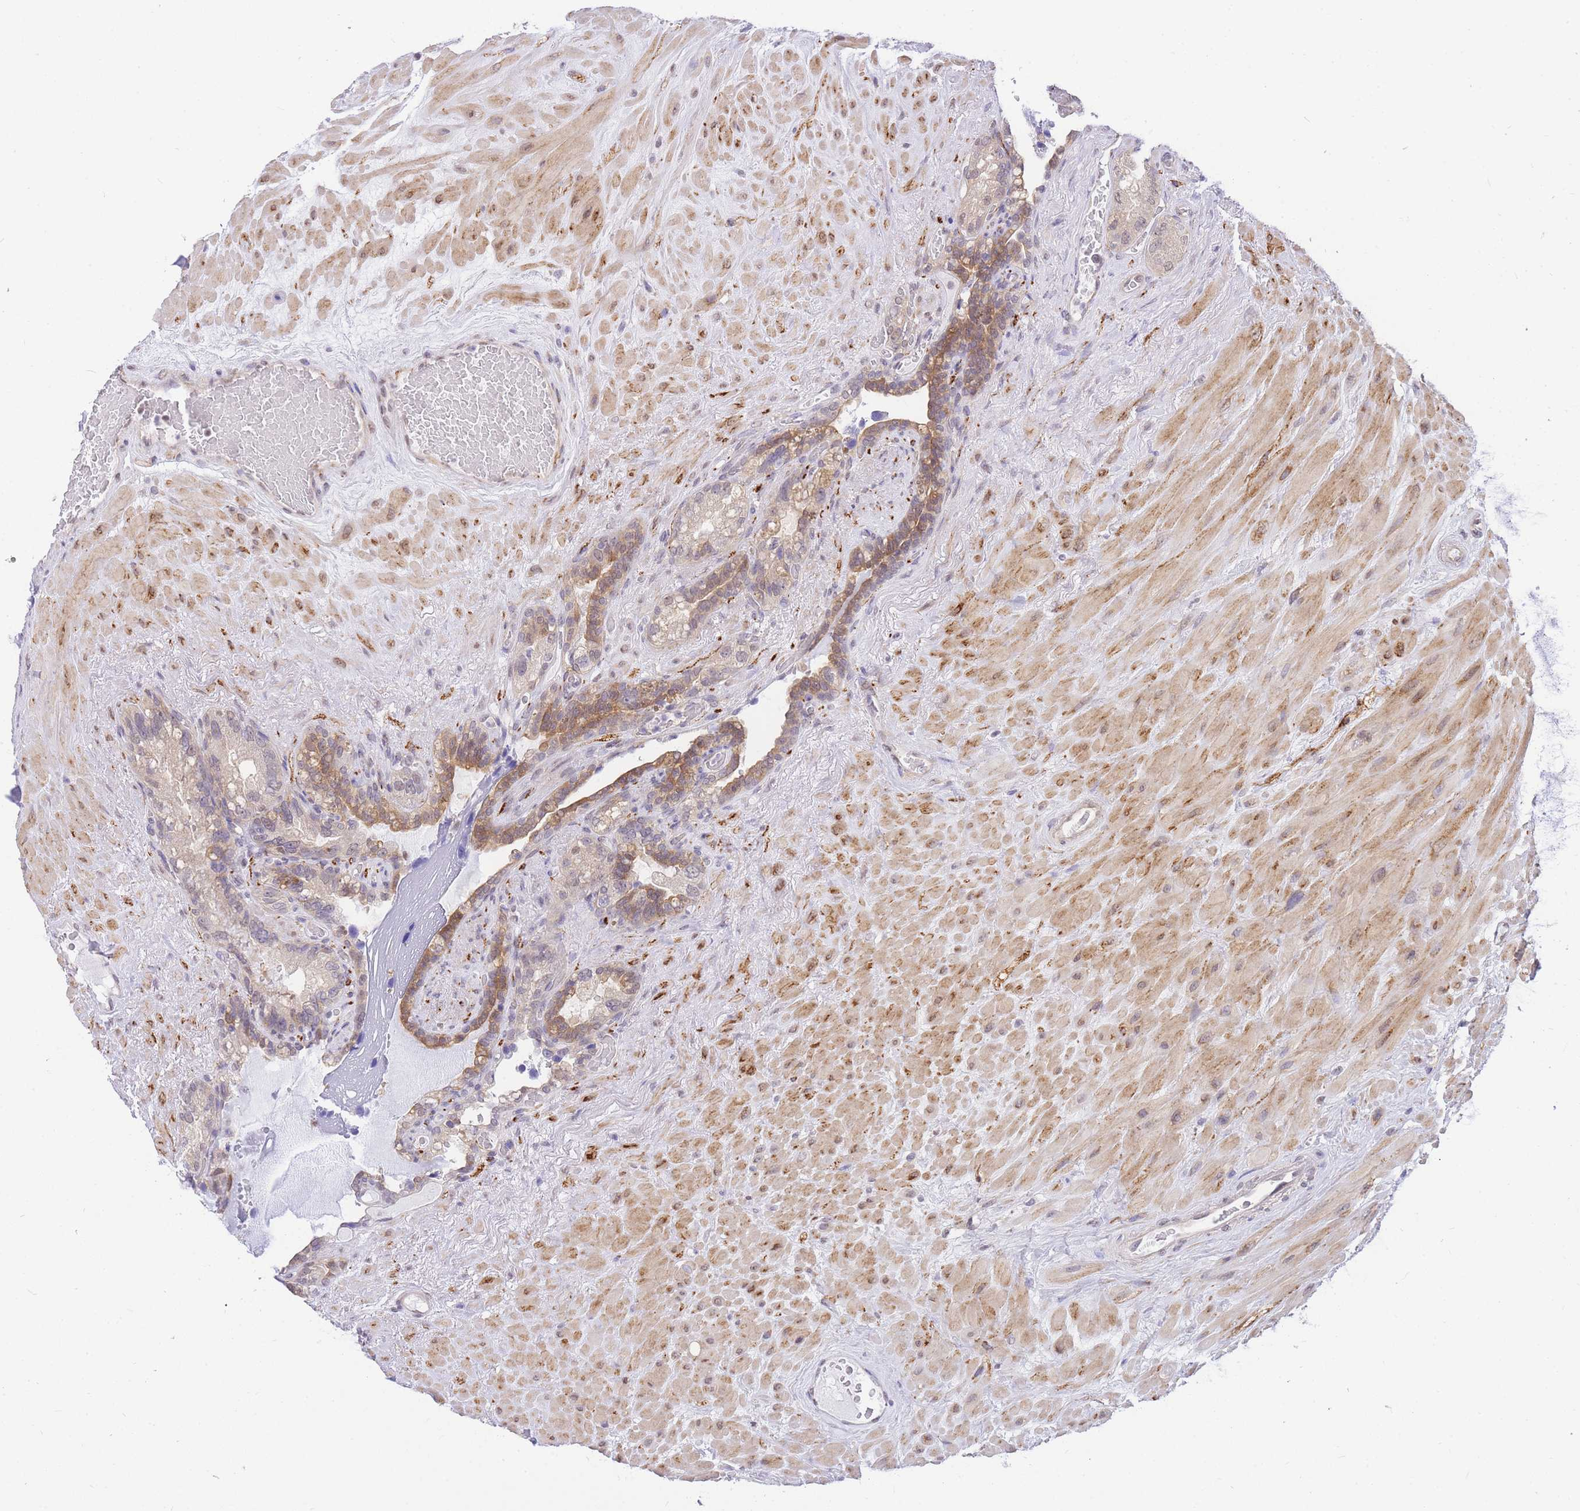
{"staining": {"intensity": "moderate", "quantity": "<25%", "location": "cytoplasmic/membranous,nuclear"}, "tissue": "seminal vesicle", "cell_type": "Glandular cells", "image_type": "normal", "snomed": [{"axis": "morphology", "description": "Normal tissue, NOS"}, {"axis": "topography", "description": "Seminal veicle"}], "caption": "Seminal vesicle stained with DAB (3,3'-diaminobenzidine) immunohistochemistry exhibits low levels of moderate cytoplasmic/membranous,nuclear positivity in approximately <25% of glandular cells. Nuclei are stained in blue.", "gene": "S100PBP", "patient": {"sex": "male", "age": 80}}